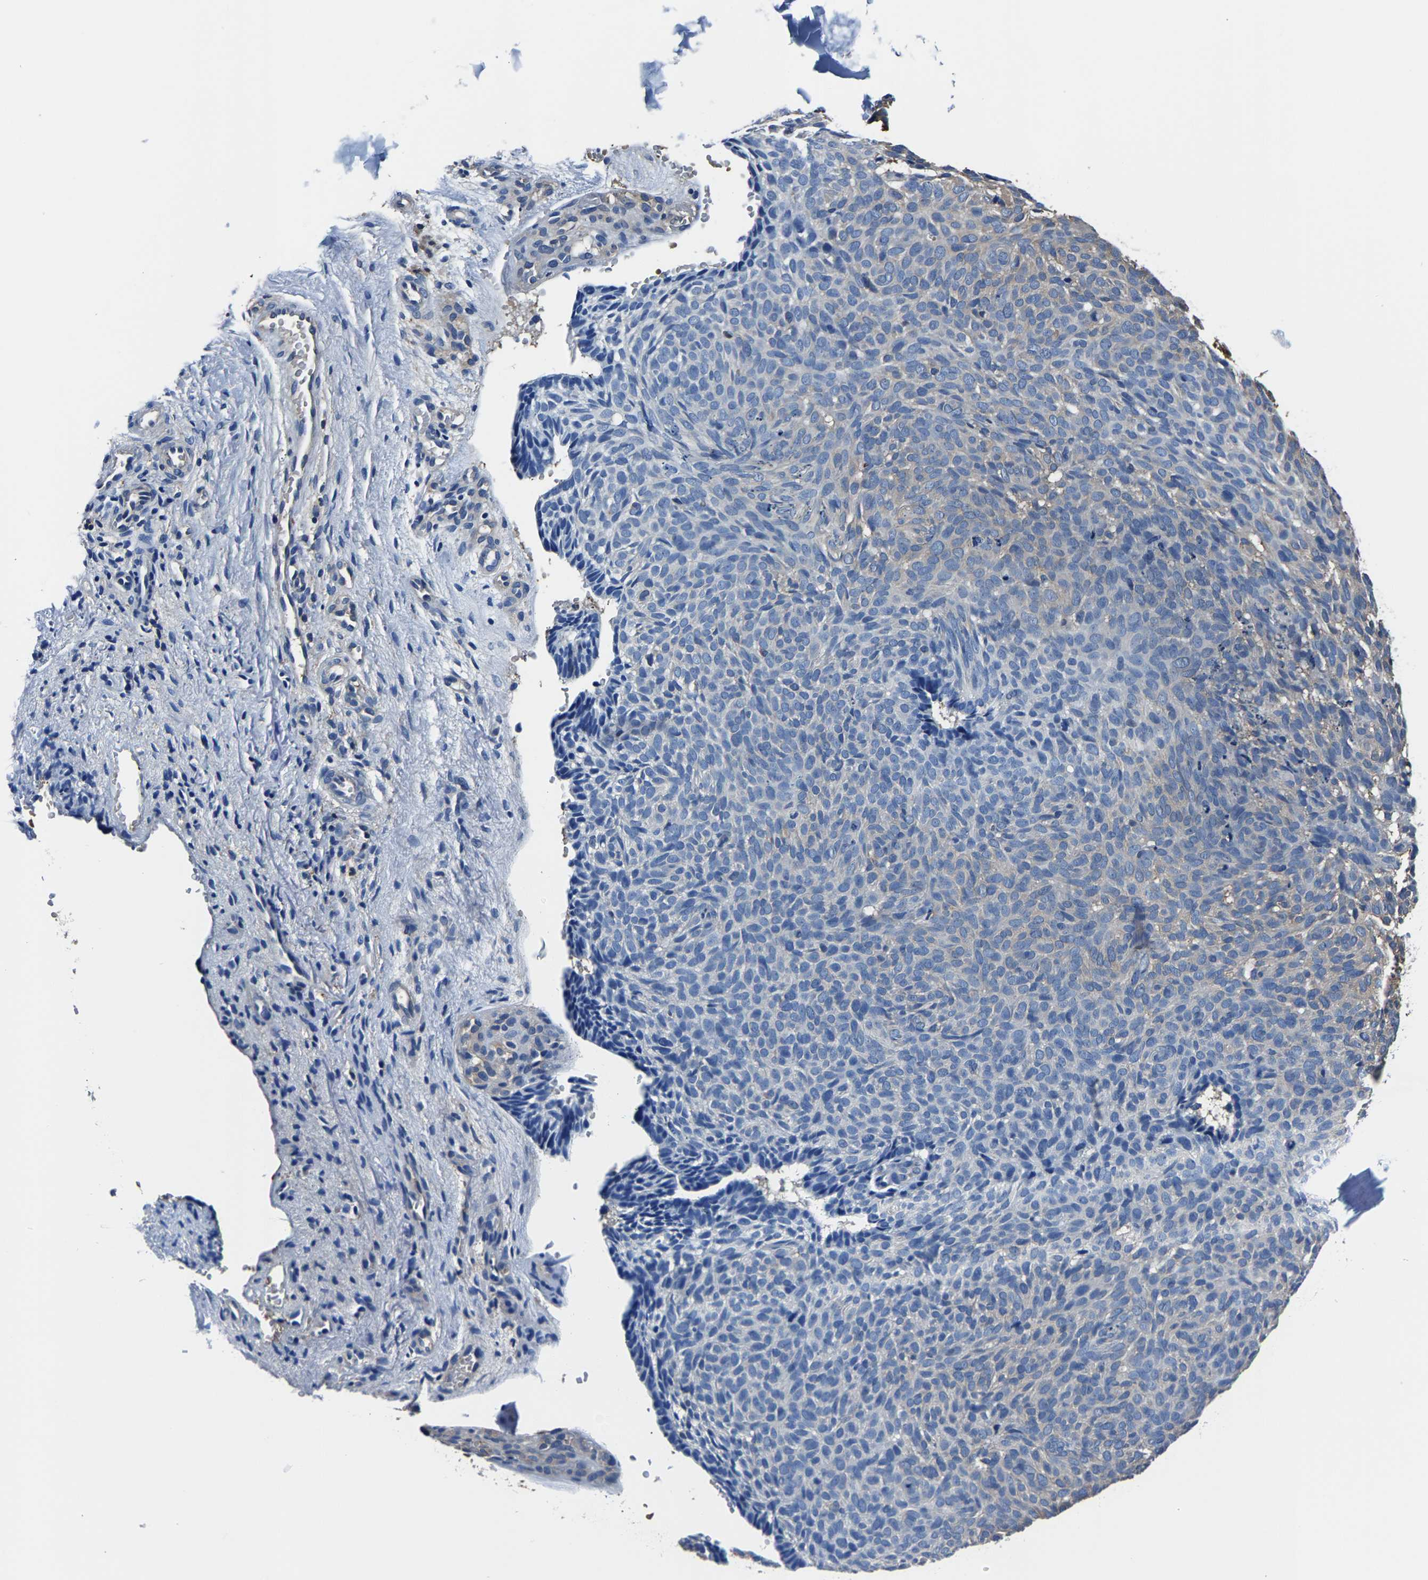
{"staining": {"intensity": "negative", "quantity": "none", "location": "none"}, "tissue": "skin cancer", "cell_type": "Tumor cells", "image_type": "cancer", "snomed": [{"axis": "morphology", "description": "Basal cell carcinoma"}, {"axis": "topography", "description": "Skin"}], "caption": "Skin basal cell carcinoma was stained to show a protein in brown. There is no significant staining in tumor cells.", "gene": "ALDOB", "patient": {"sex": "male", "age": 61}}